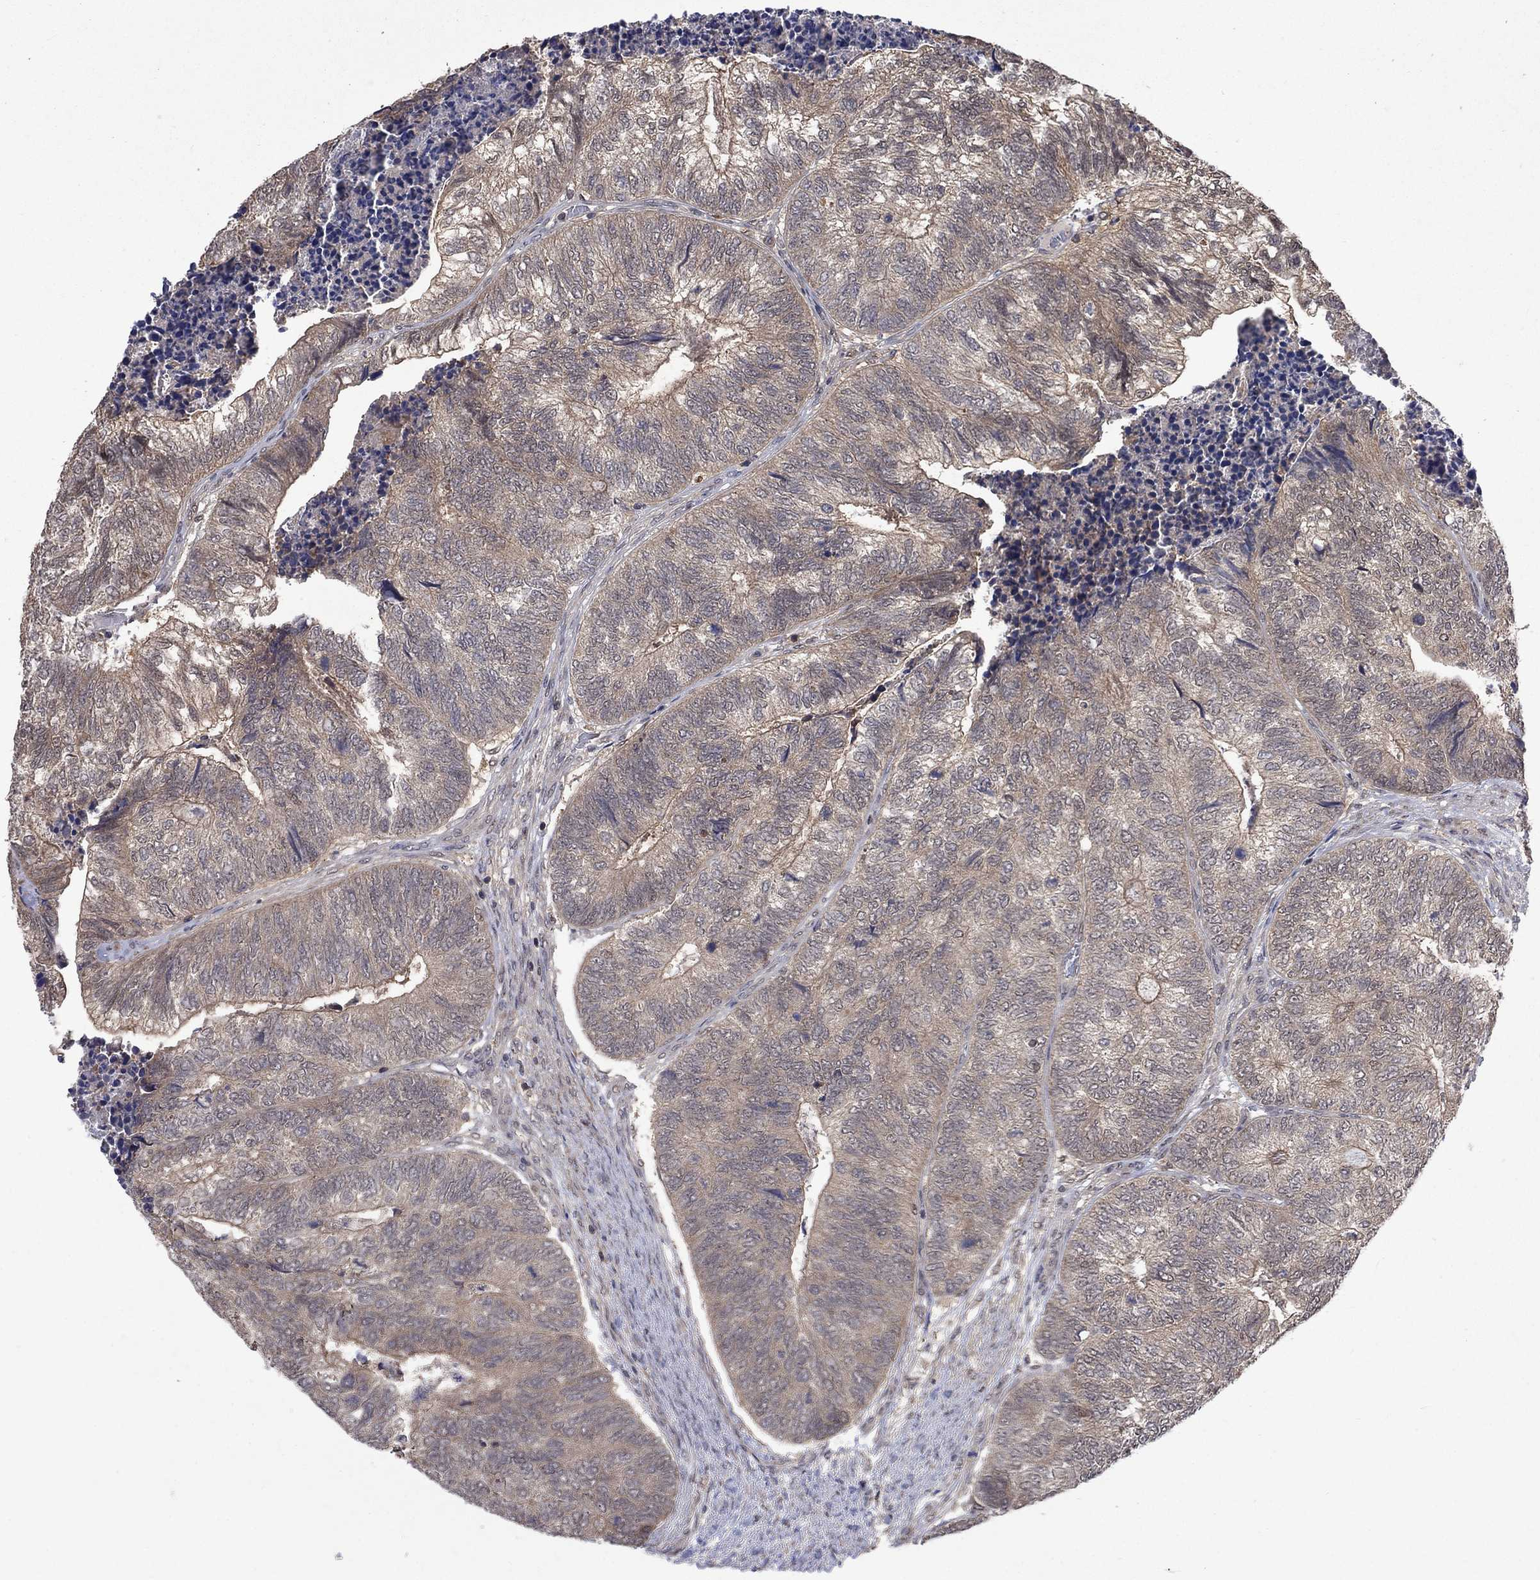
{"staining": {"intensity": "weak", "quantity": "25%-75%", "location": "cytoplasmic/membranous"}, "tissue": "colorectal cancer", "cell_type": "Tumor cells", "image_type": "cancer", "snomed": [{"axis": "morphology", "description": "Adenocarcinoma, NOS"}, {"axis": "topography", "description": "Colon"}], "caption": "Tumor cells exhibit low levels of weak cytoplasmic/membranous expression in about 25%-75% of cells in colorectal cancer.", "gene": "IAH1", "patient": {"sex": "female", "age": 67}}